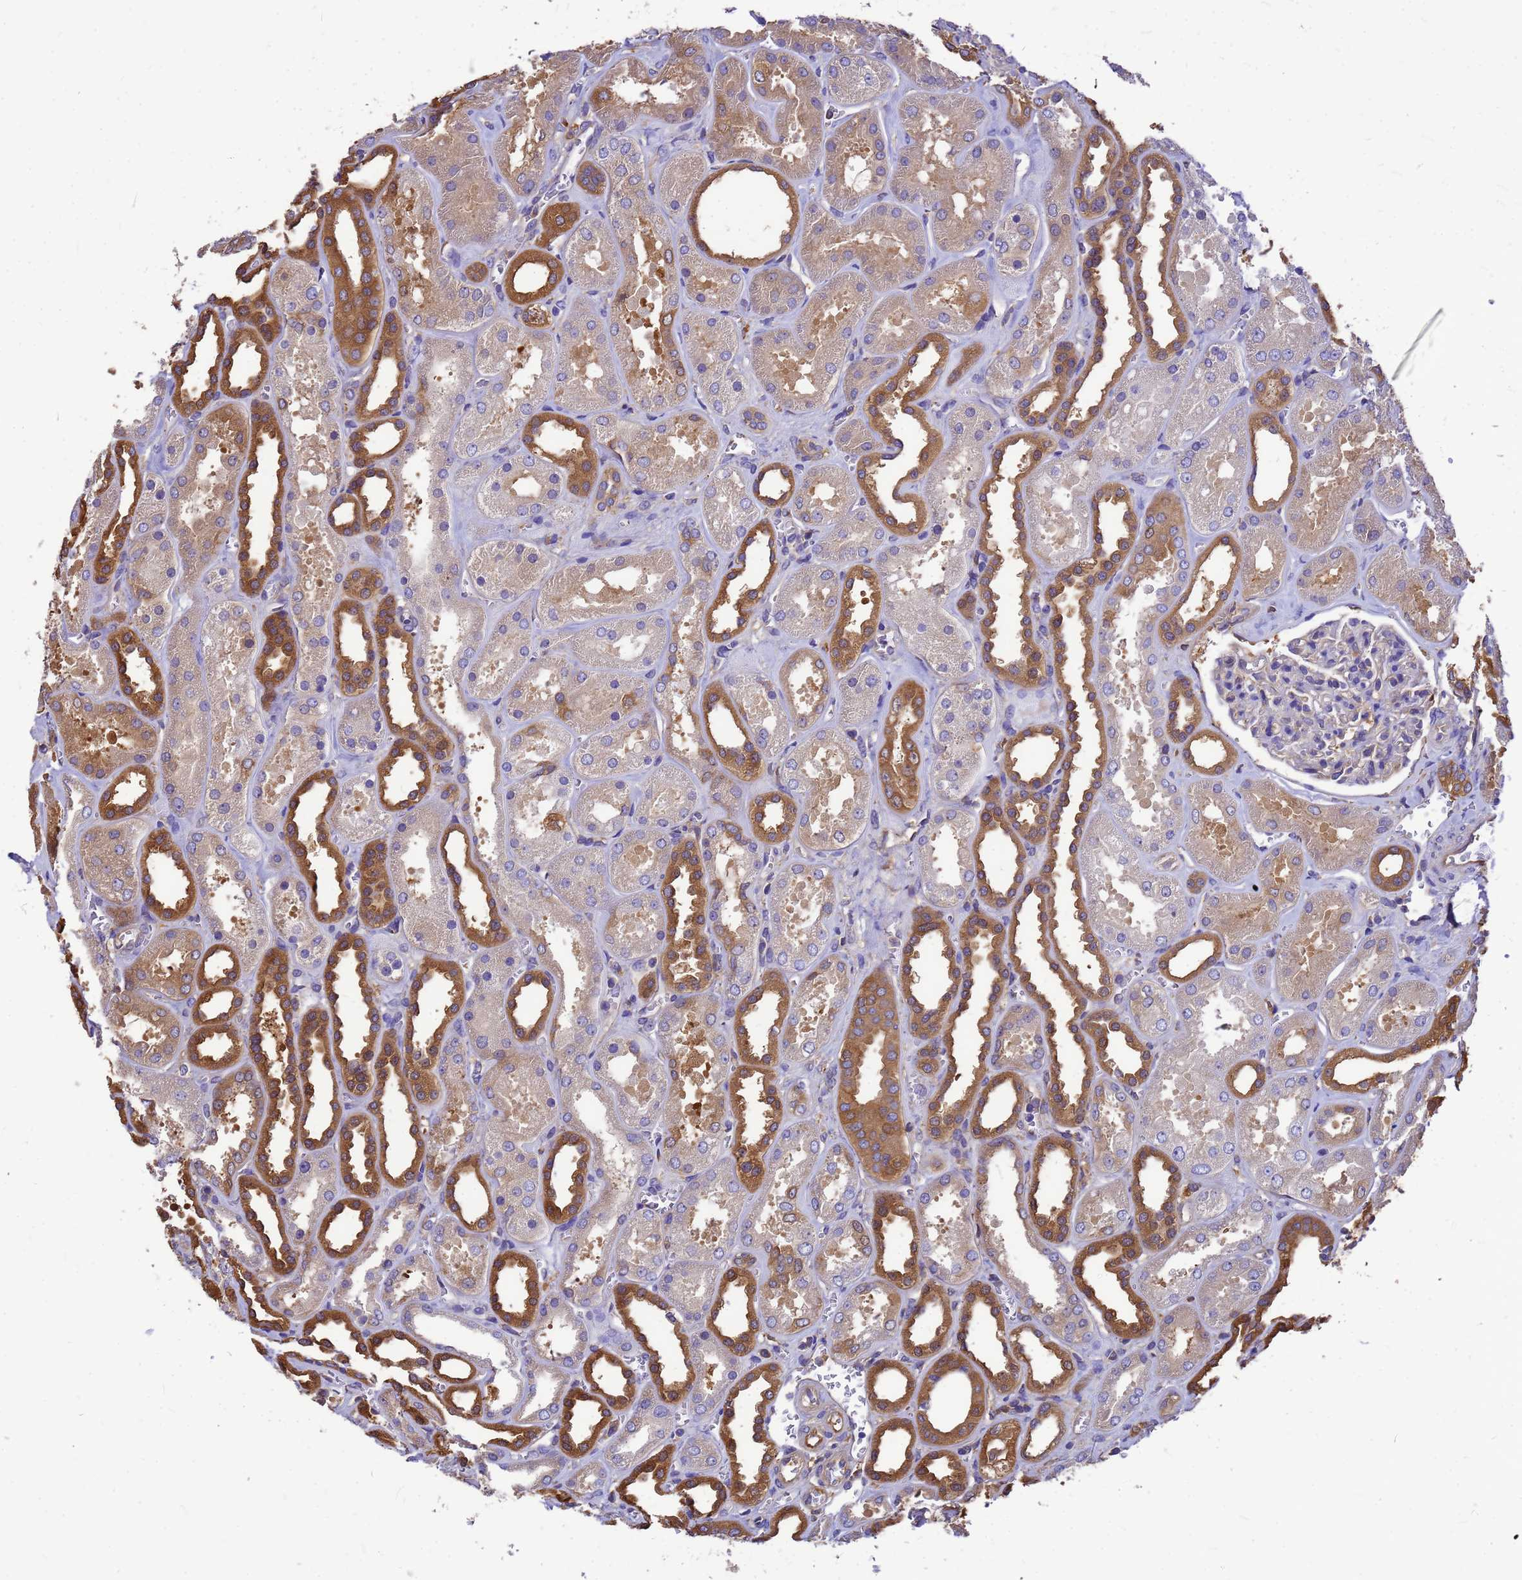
{"staining": {"intensity": "negative", "quantity": "none", "location": "none"}, "tissue": "kidney", "cell_type": "Cells in glomeruli", "image_type": "normal", "snomed": [{"axis": "morphology", "description": "Normal tissue, NOS"}, {"axis": "morphology", "description": "Adenocarcinoma, NOS"}, {"axis": "topography", "description": "Kidney"}], "caption": "This is an IHC histopathology image of benign human kidney. There is no staining in cells in glomeruli.", "gene": "GID4", "patient": {"sex": "female", "age": 68}}